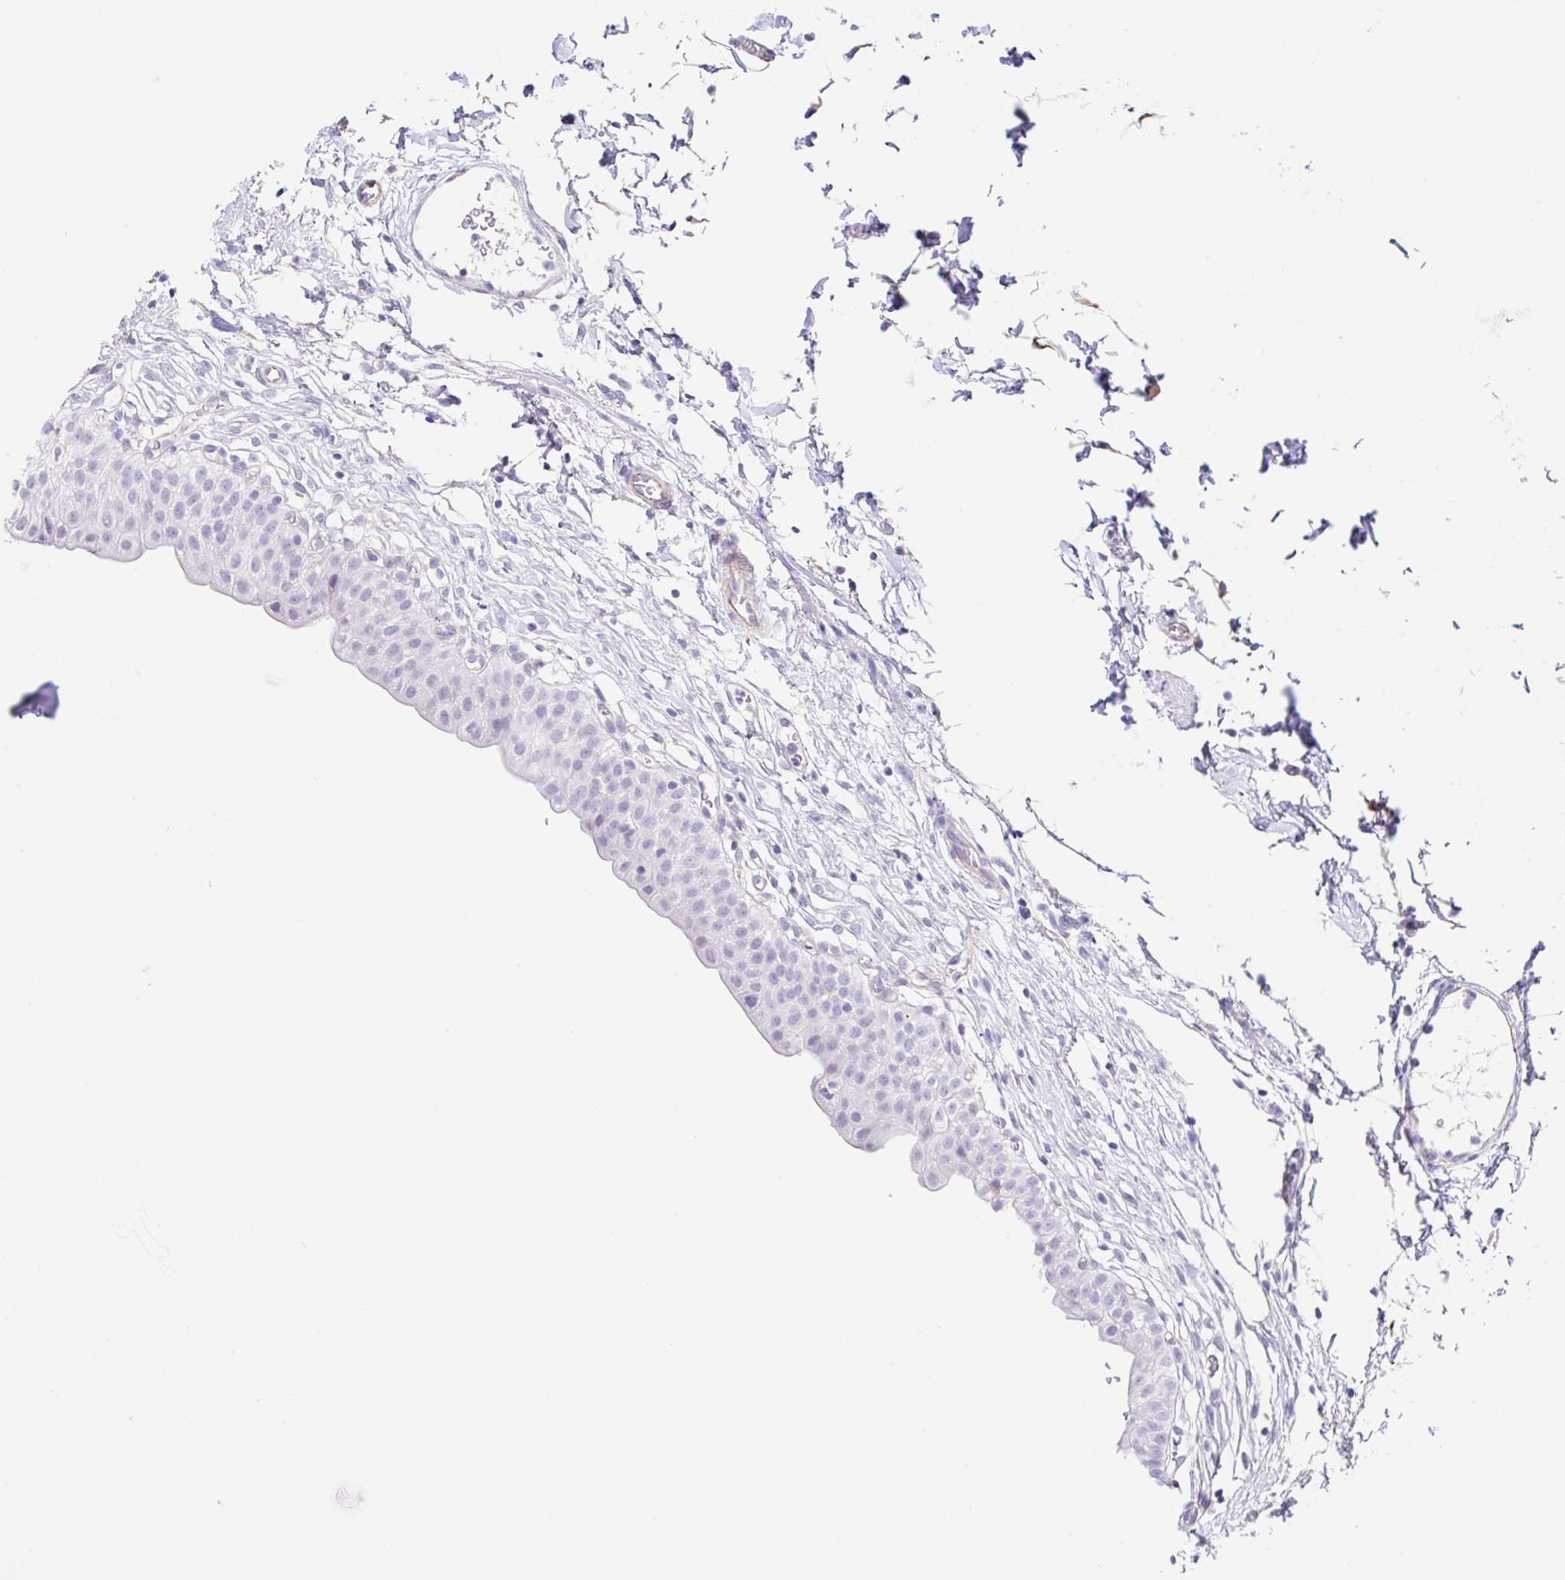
{"staining": {"intensity": "negative", "quantity": "none", "location": "none"}, "tissue": "urinary bladder", "cell_type": "Urothelial cells", "image_type": "normal", "snomed": [{"axis": "morphology", "description": "Normal tissue, NOS"}, {"axis": "topography", "description": "Urinary bladder"}, {"axis": "topography", "description": "Peripheral nerve tissue"}], "caption": "The histopathology image shows no significant expression in urothelial cells of urinary bladder.", "gene": "DKK4", "patient": {"sex": "male", "age": 55}}